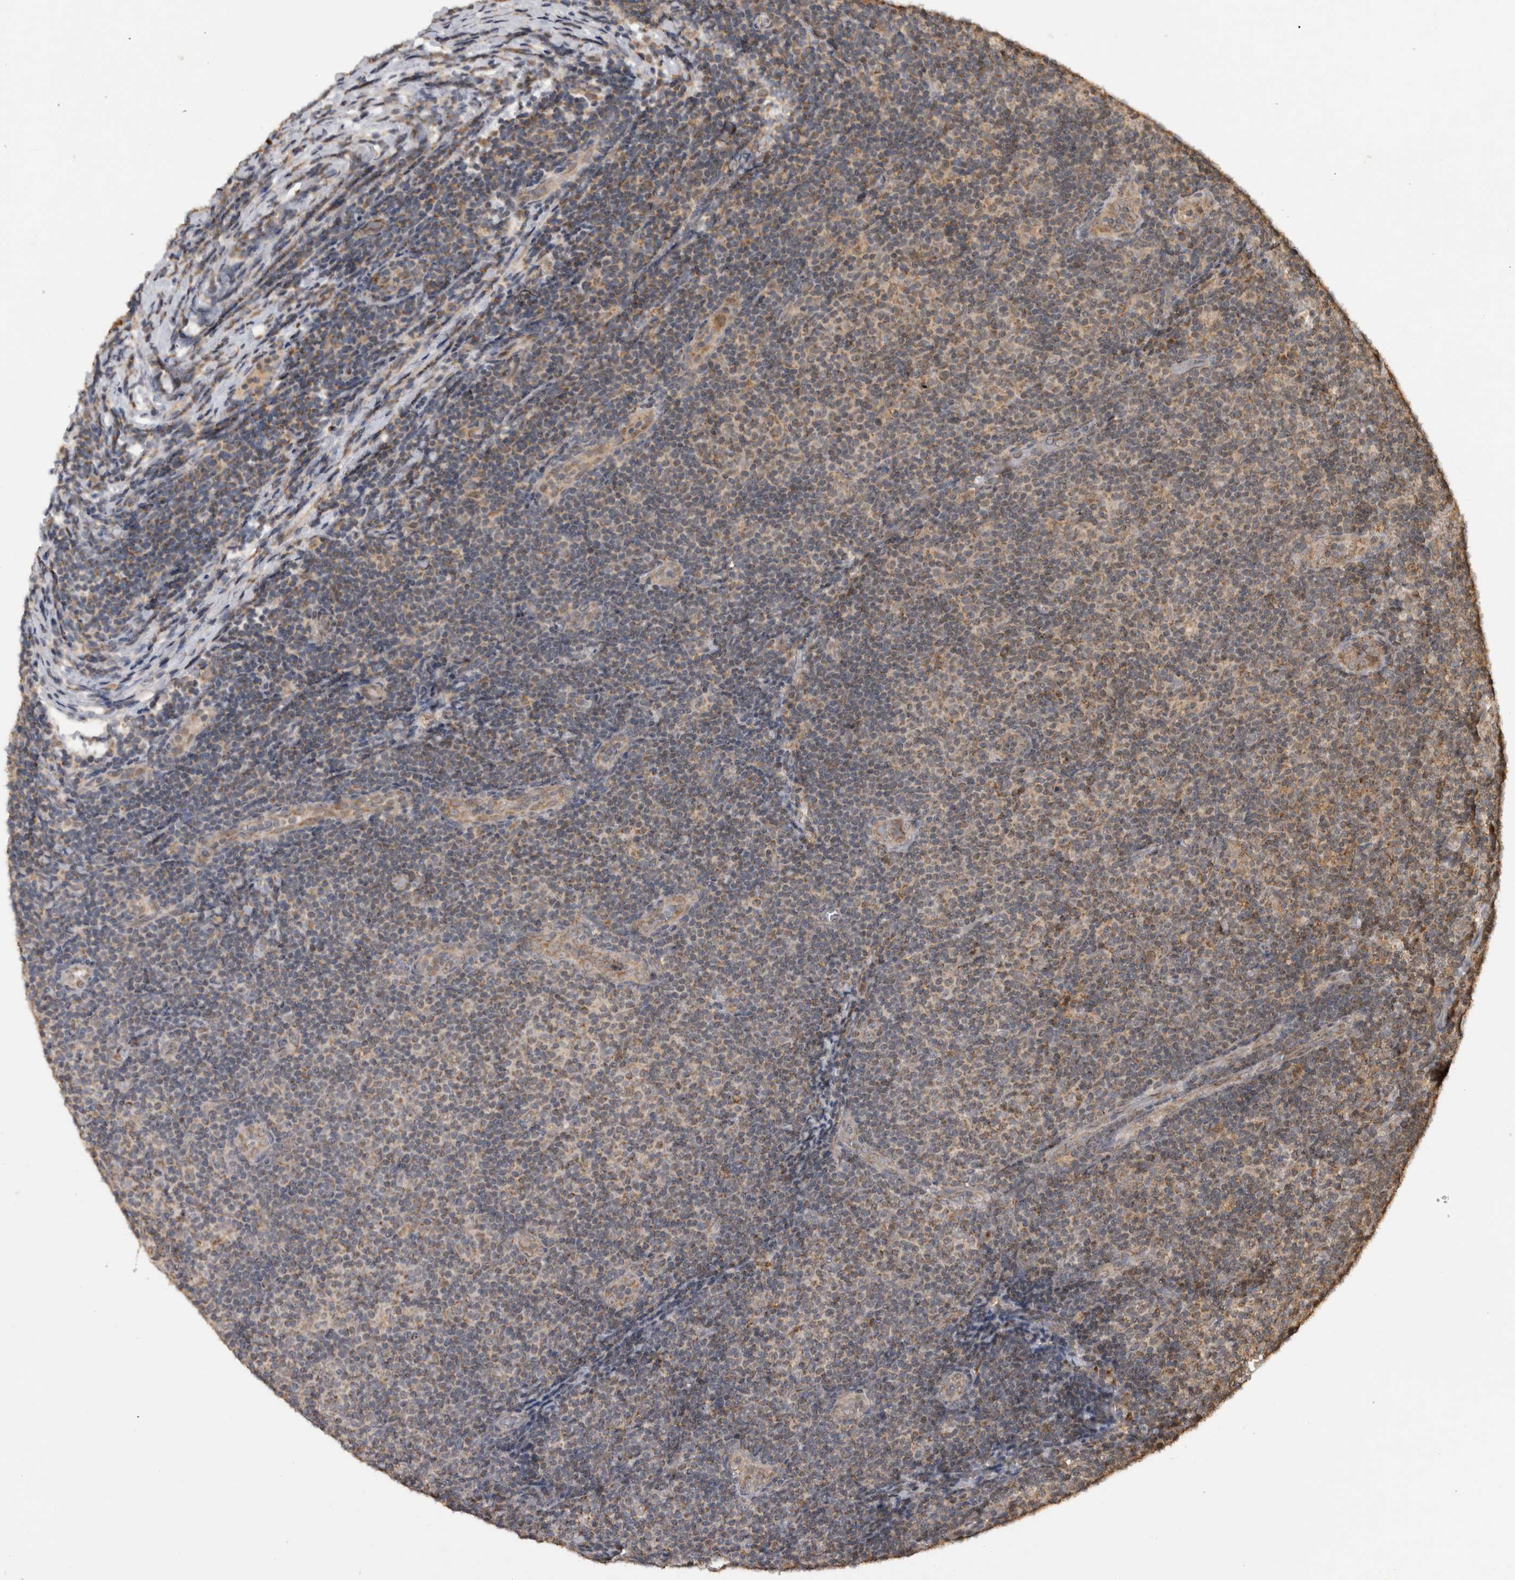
{"staining": {"intensity": "weak", "quantity": "25%-75%", "location": "cytoplasmic/membranous"}, "tissue": "lymphoma", "cell_type": "Tumor cells", "image_type": "cancer", "snomed": [{"axis": "morphology", "description": "Malignant lymphoma, non-Hodgkin's type, Low grade"}, {"axis": "topography", "description": "Lymph node"}], "caption": "The histopathology image exhibits staining of lymphoma, revealing weak cytoplasmic/membranous protein positivity (brown color) within tumor cells.", "gene": "KCNIP1", "patient": {"sex": "male", "age": 83}}